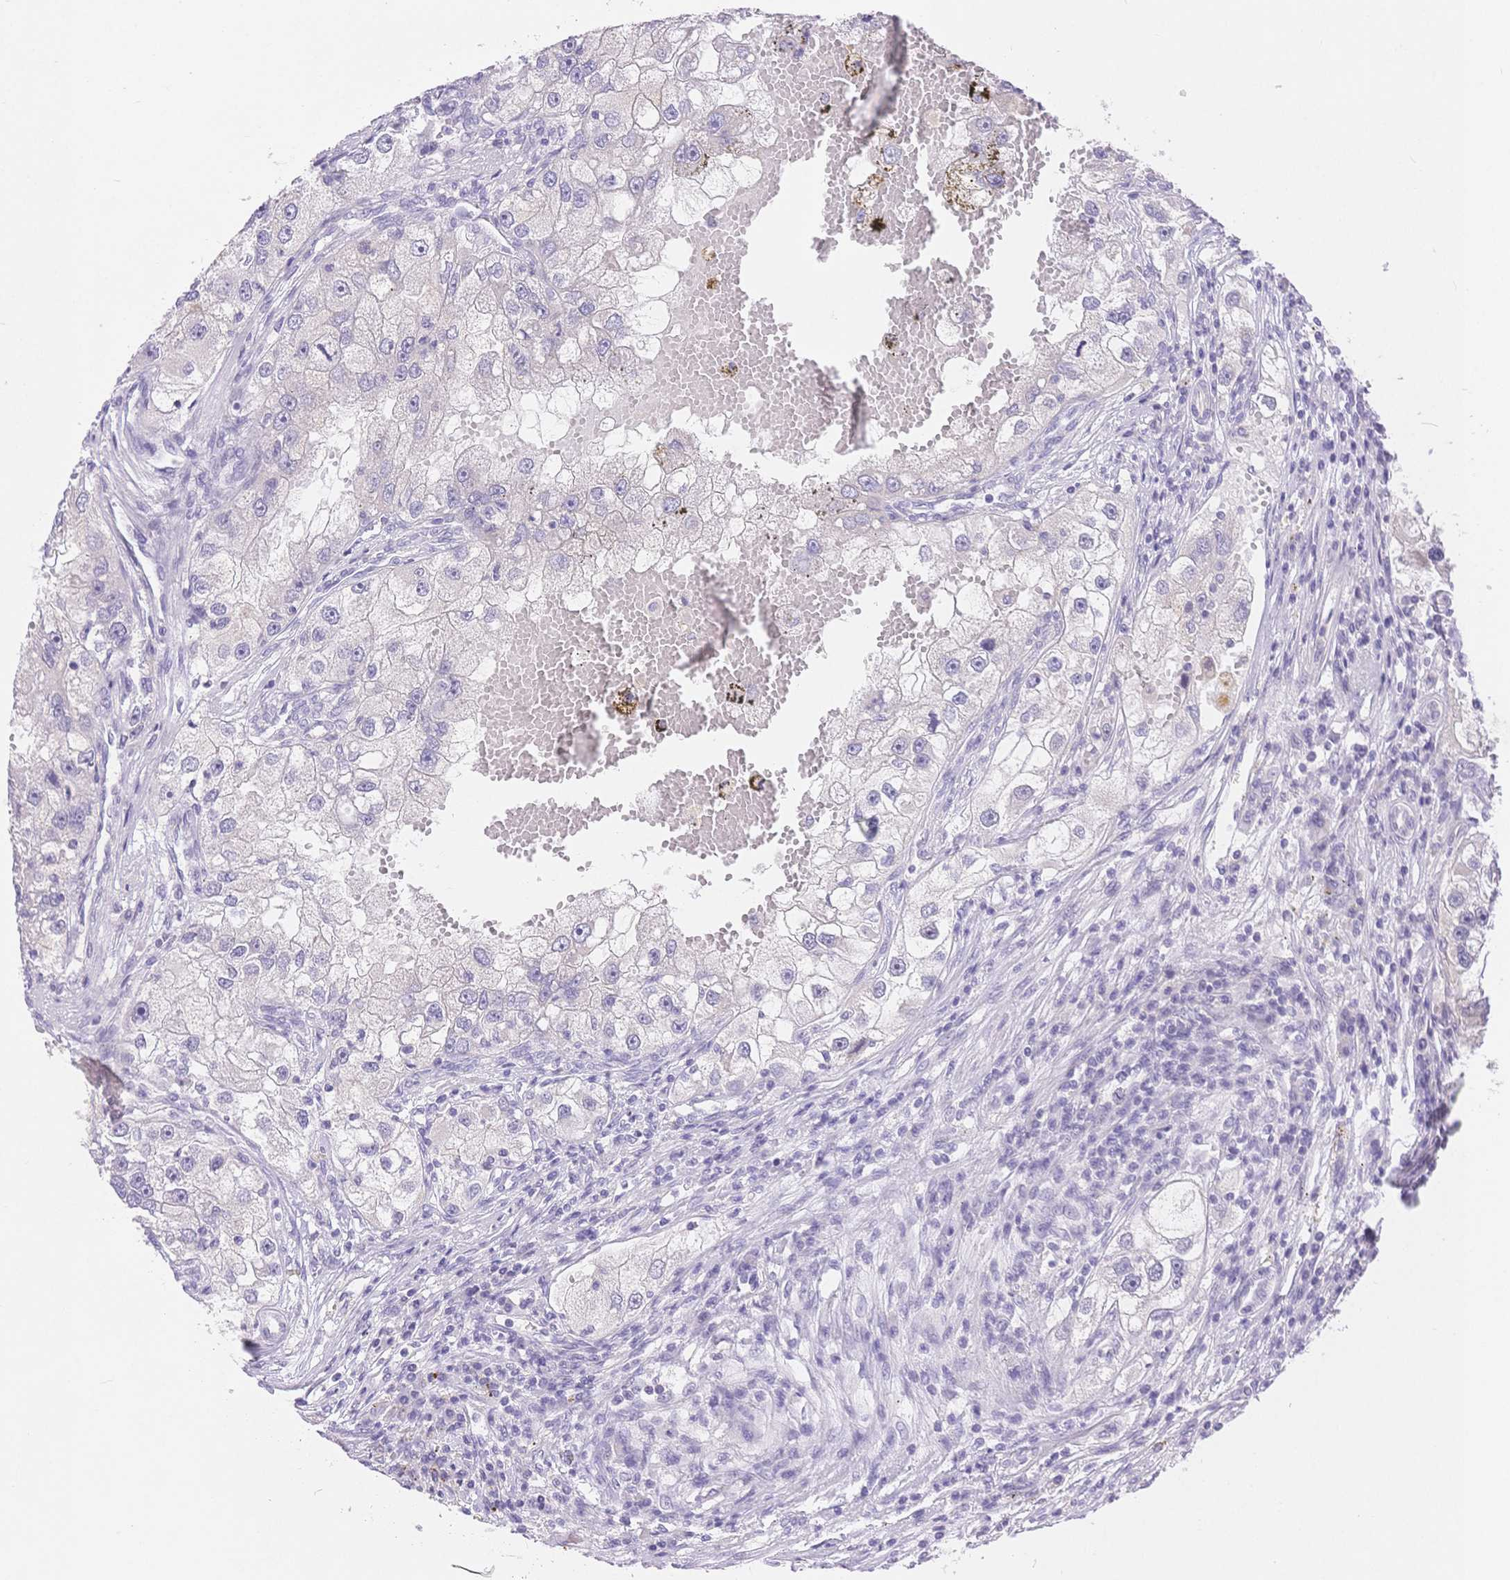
{"staining": {"intensity": "negative", "quantity": "none", "location": "none"}, "tissue": "renal cancer", "cell_type": "Tumor cells", "image_type": "cancer", "snomed": [{"axis": "morphology", "description": "Adenocarcinoma, NOS"}, {"axis": "topography", "description": "Kidney"}], "caption": "An immunohistochemistry histopathology image of adenocarcinoma (renal) is shown. There is no staining in tumor cells of adenocarcinoma (renal).", "gene": "MYOM1", "patient": {"sex": "male", "age": 63}}